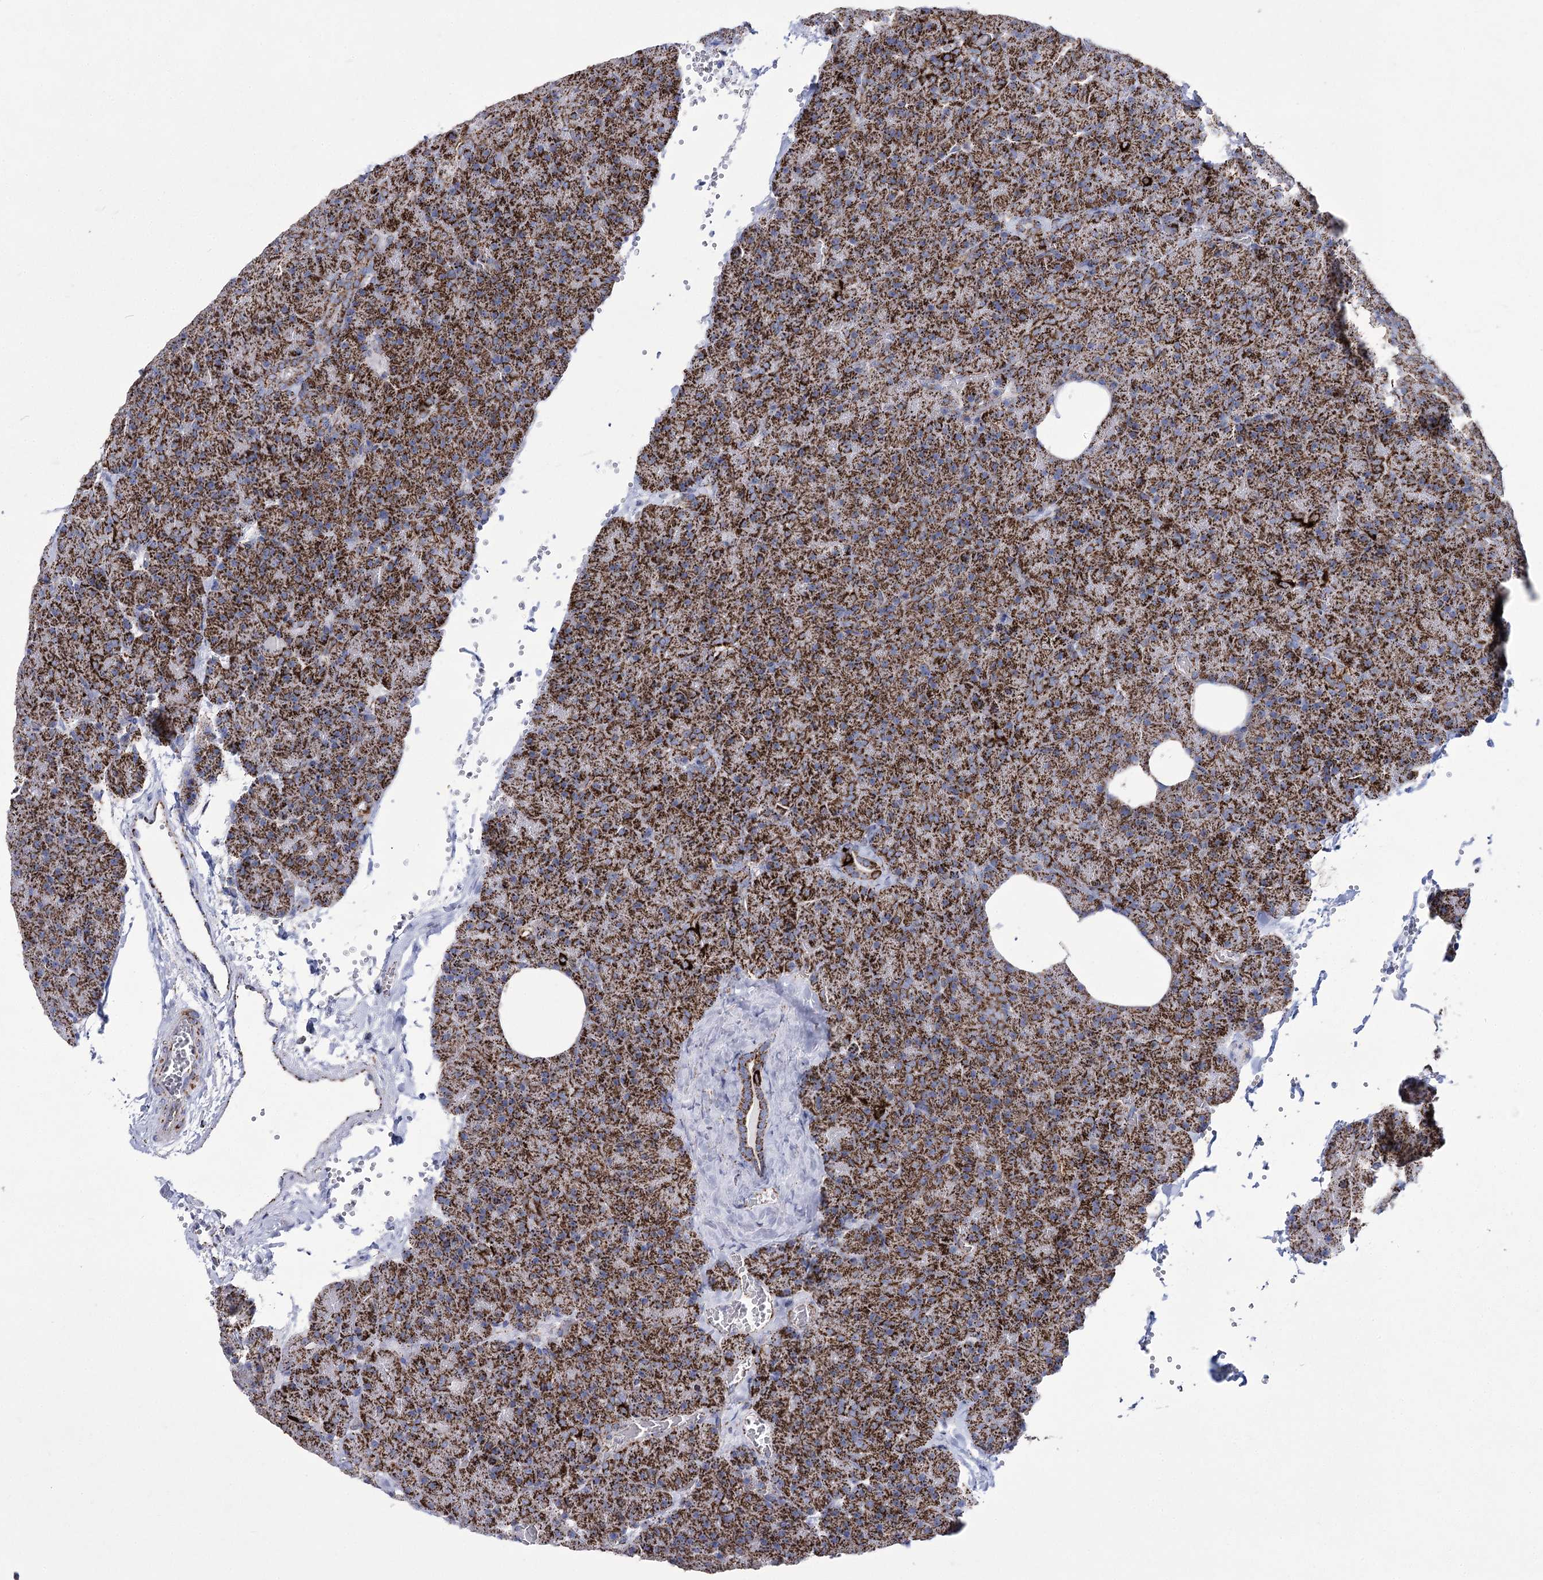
{"staining": {"intensity": "strong", "quantity": ">75%", "location": "cytoplasmic/membranous"}, "tissue": "pancreas", "cell_type": "Exocrine glandular cells", "image_type": "normal", "snomed": [{"axis": "morphology", "description": "Normal tissue, NOS"}, {"axis": "morphology", "description": "Carcinoid, malignant, NOS"}, {"axis": "topography", "description": "Pancreas"}], "caption": "IHC histopathology image of benign pancreas stained for a protein (brown), which exhibits high levels of strong cytoplasmic/membranous staining in about >75% of exocrine glandular cells.", "gene": "PDHB", "patient": {"sex": "female", "age": 35}}